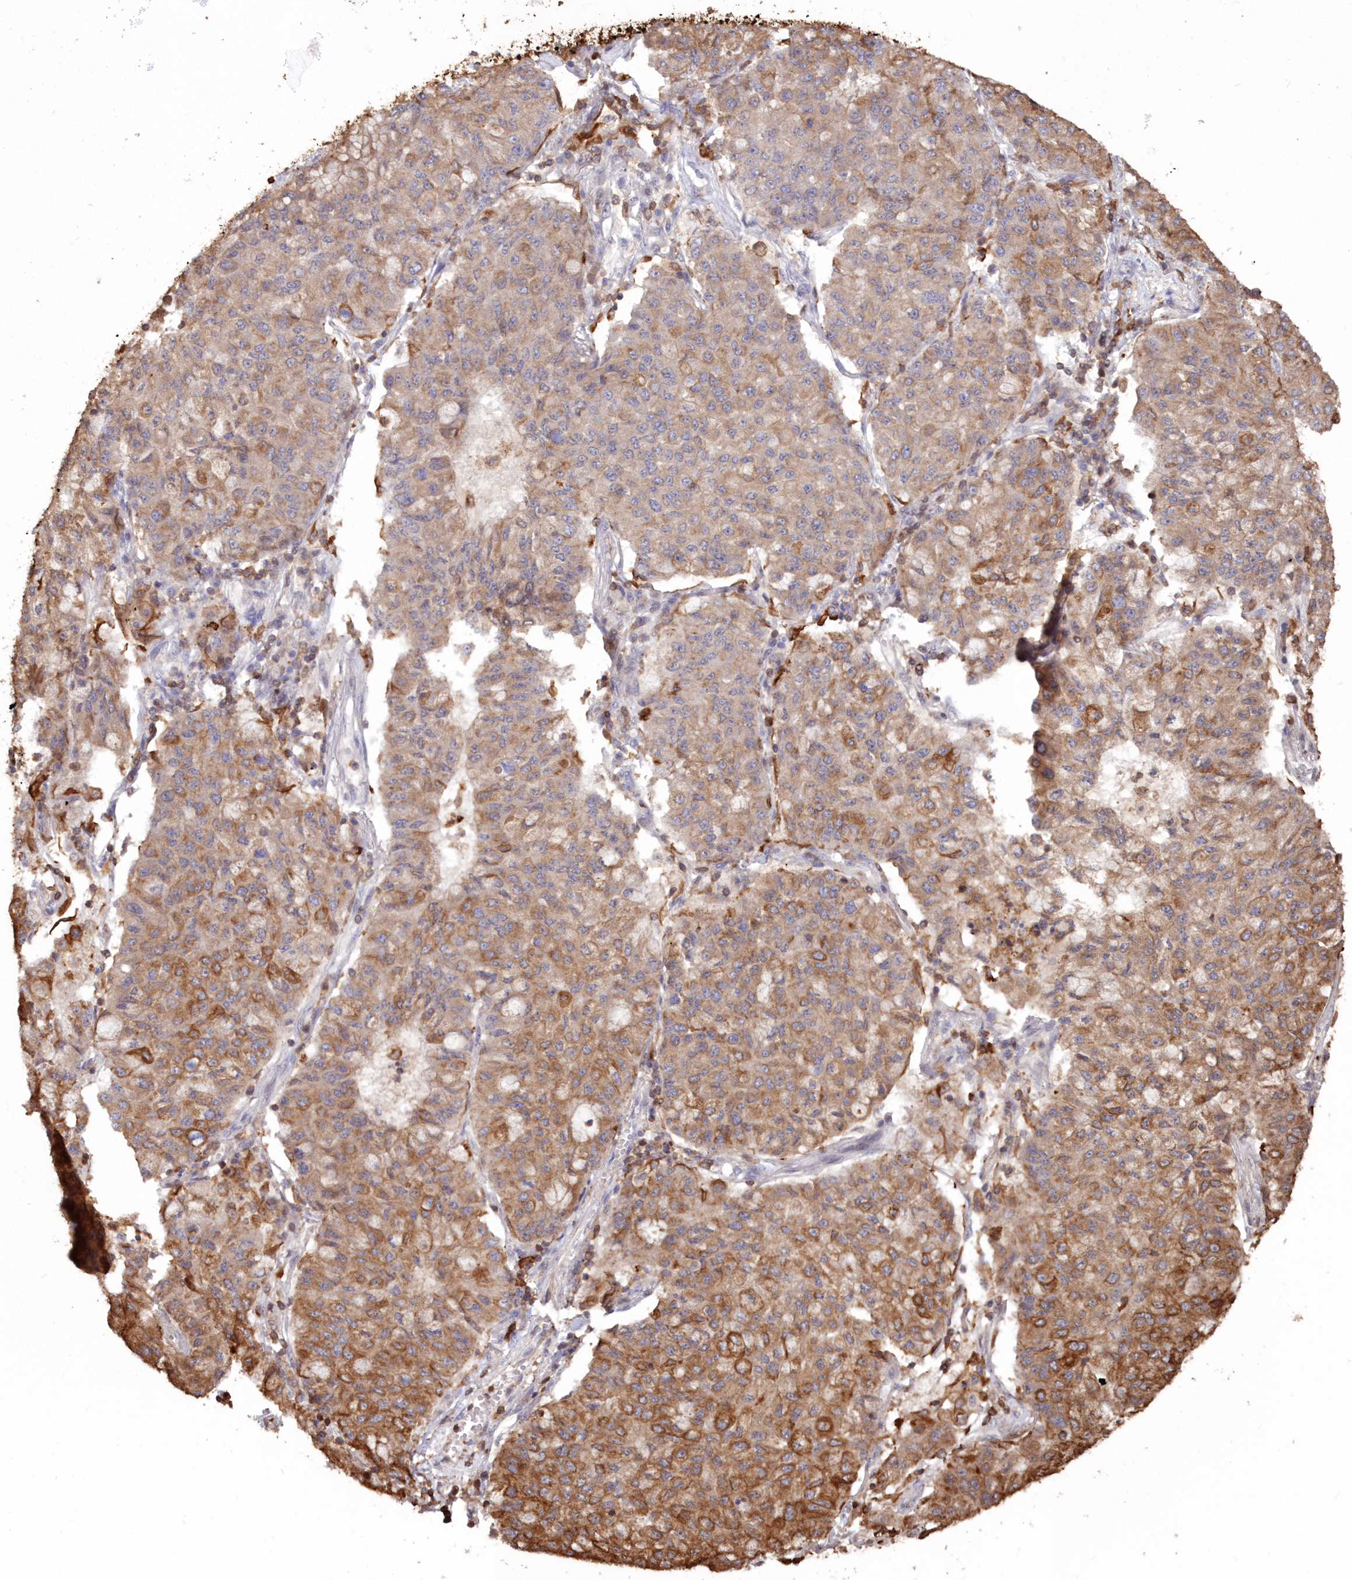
{"staining": {"intensity": "moderate", "quantity": ">75%", "location": "cytoplasmic/membranous"}, "tissue": "lung cancer", "cell_type": "Tumor cells", "image_type": "cancer", "snomed": [{"axis": "morphology", "description": "Squamous cell carcinoma, NOS"}, {"axis": "topography", "description": "Lung"}], "caption": "Immunohistochemistry of lung cancer demonstrates medium levels of moderate cytoplasmic/membranous positivity in approximately >75% of tumor cells.", "gene": "SNED1", "patient": {"sex": "male", "age": 74}}